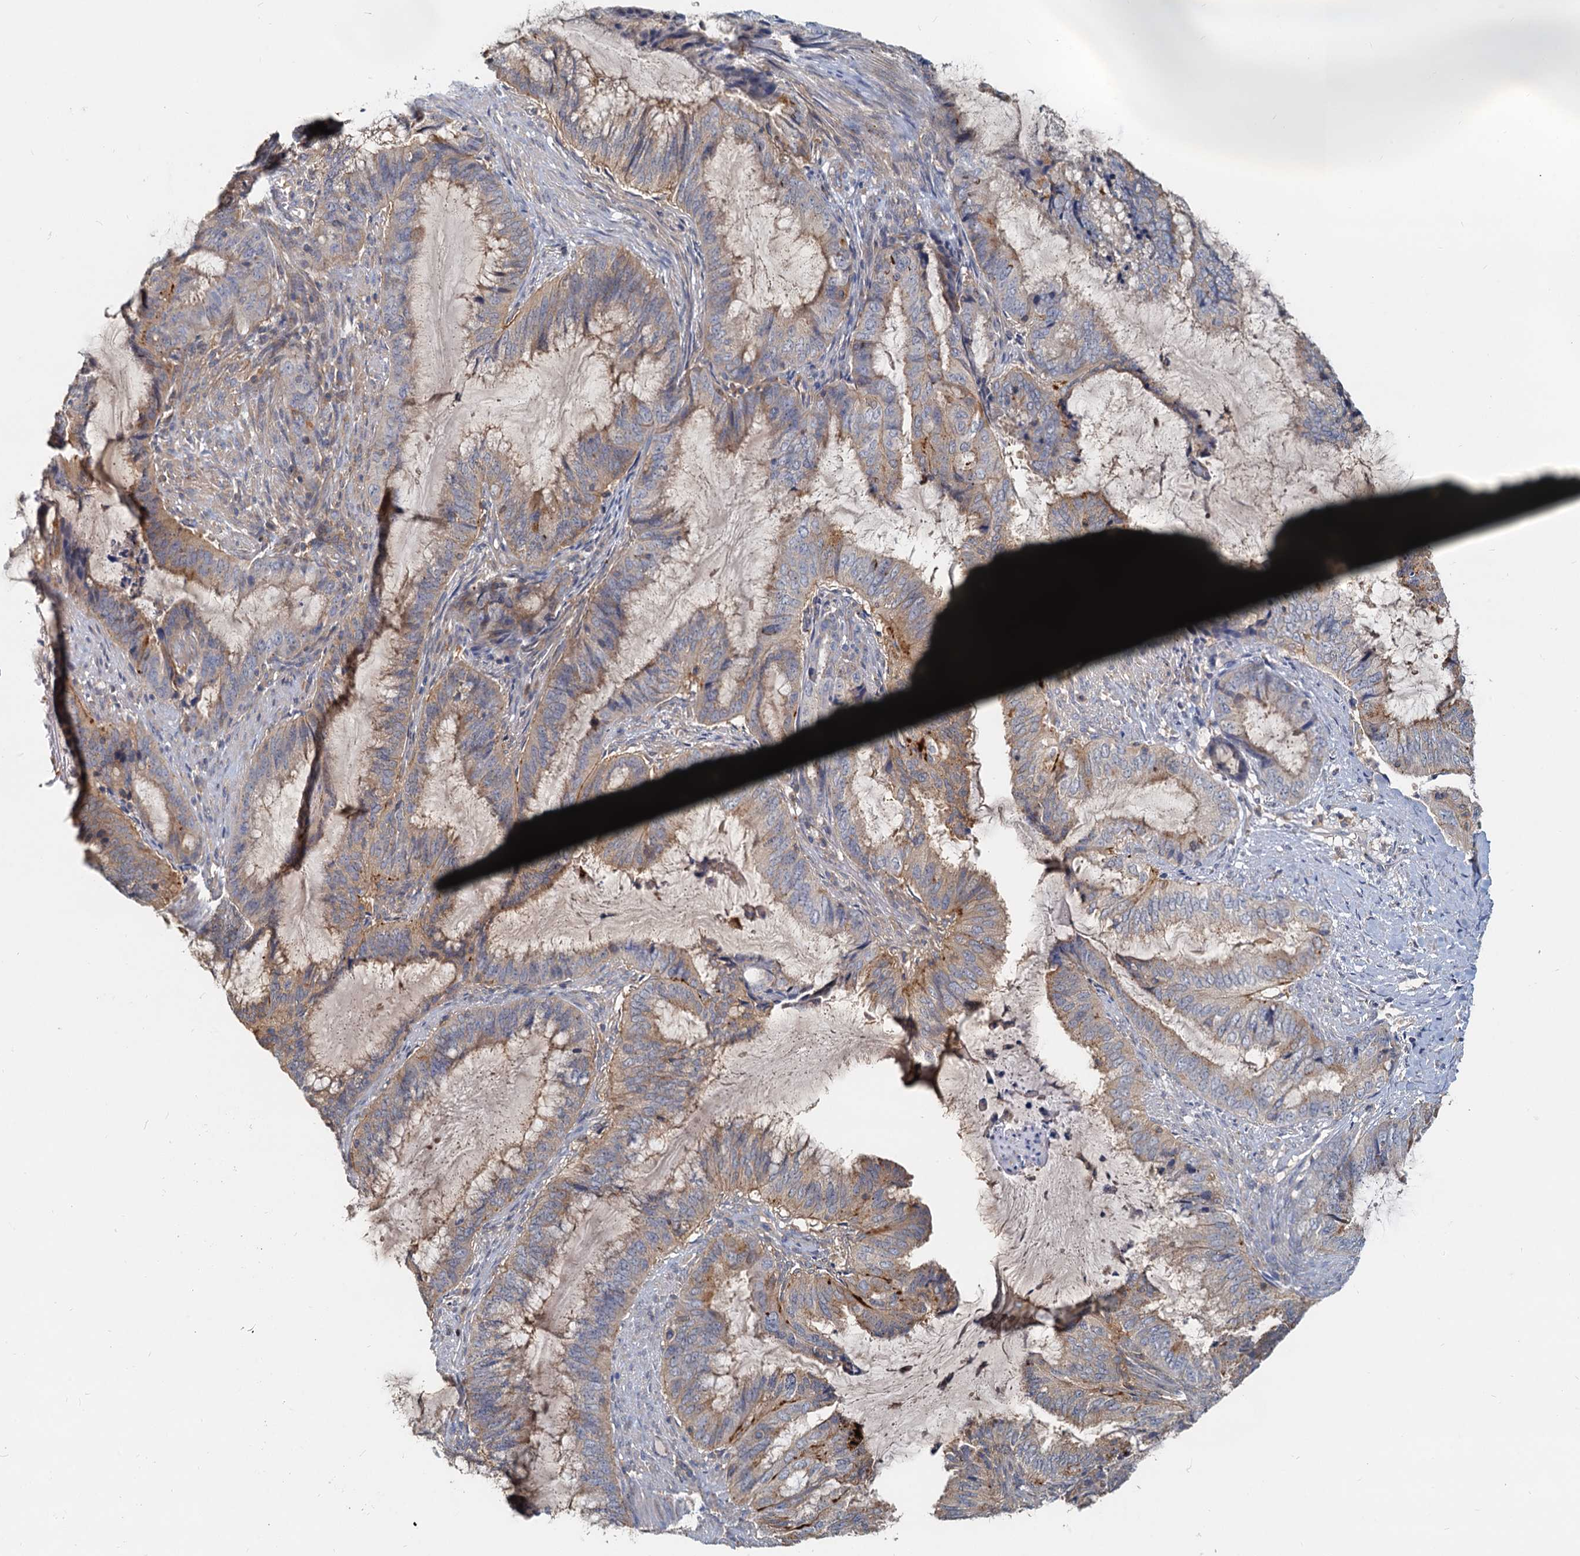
{"staining": {"intensity": "weak", "quantity": ">75%", "location": "cytoplasmic/membranous"}, "tissue": "endometrial cancer", "cell_type": "Tumor cells", "image_type": "cancer", "snomed": [{"axis": "morphology", "description": "Adenocarcinoma, NOS"}, {"axis": "topography", "description": "Endometrium"}], "caption": "Immunohistochemical staining of human endometrial cancer displays low levels of weak cytoplasmic/membranous protein positivity in approximately >75% of tumor cells.", "gene": "TOLLIP", "patient": {"sex": "female", "age": 51}}